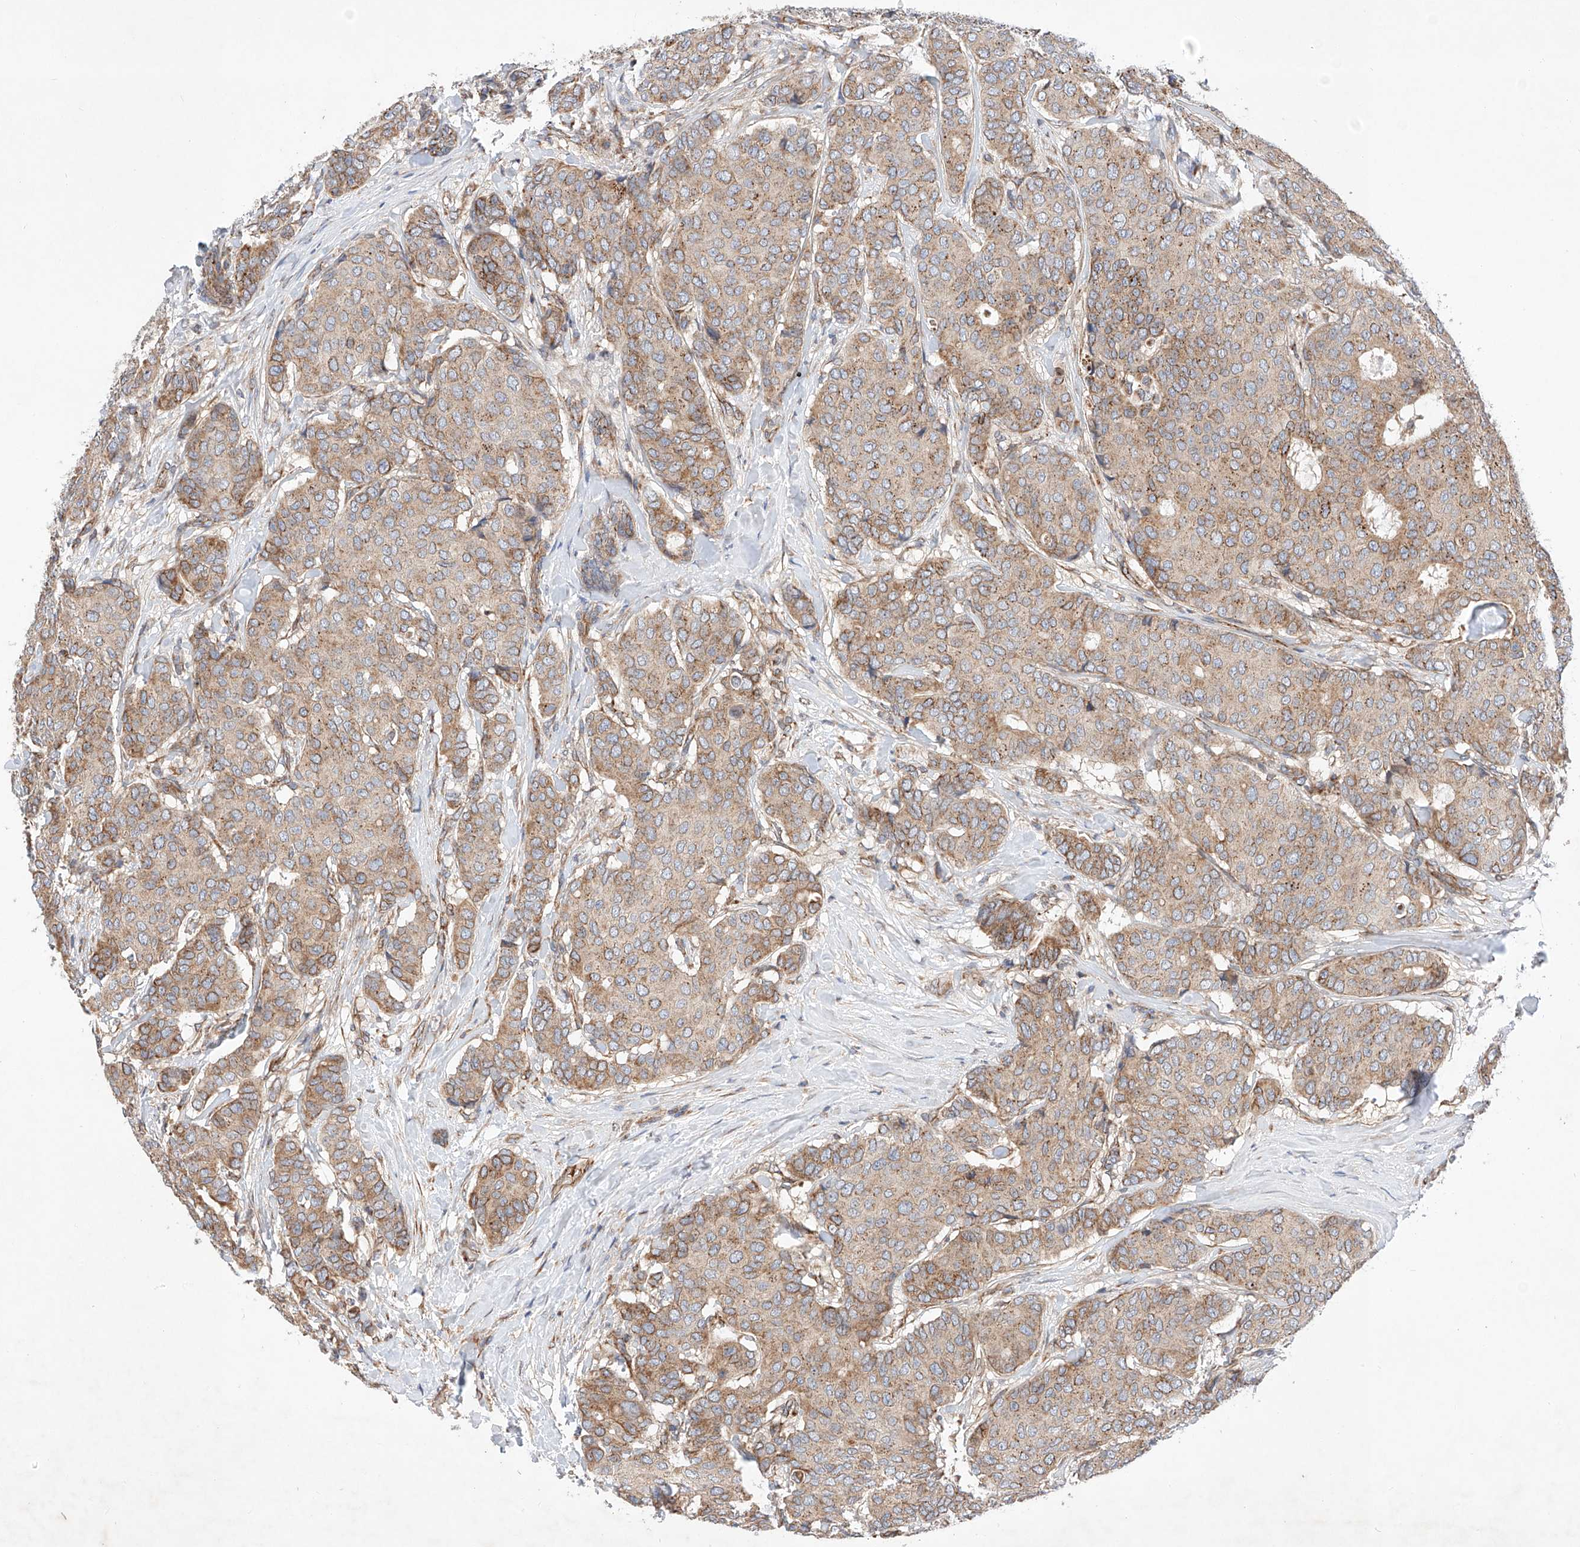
{"staining": {"intensity": "moderate", "quantity": "25%-75%", "location": "cytoplasmic/membranous"}, "tissue": "breast cancer", "cell_type": "Tumor cells", "image_type": "cancer", "snomed": [{"axis": "morphology", "description": "Duct carcinoma"}, {"axis": "topography", "description": "Breast"}], "caption": "Immunohistochemical staining of human breast cancer exhibits medium levels of moderate cytoplasmic/membranous positivity in about 25%-75% of tumor cells. The protein of interest is shown in brown color, while the nuclei are stained blue.", "gene": "NR1D1", "patient": {"sex": "female", "age": 75}}